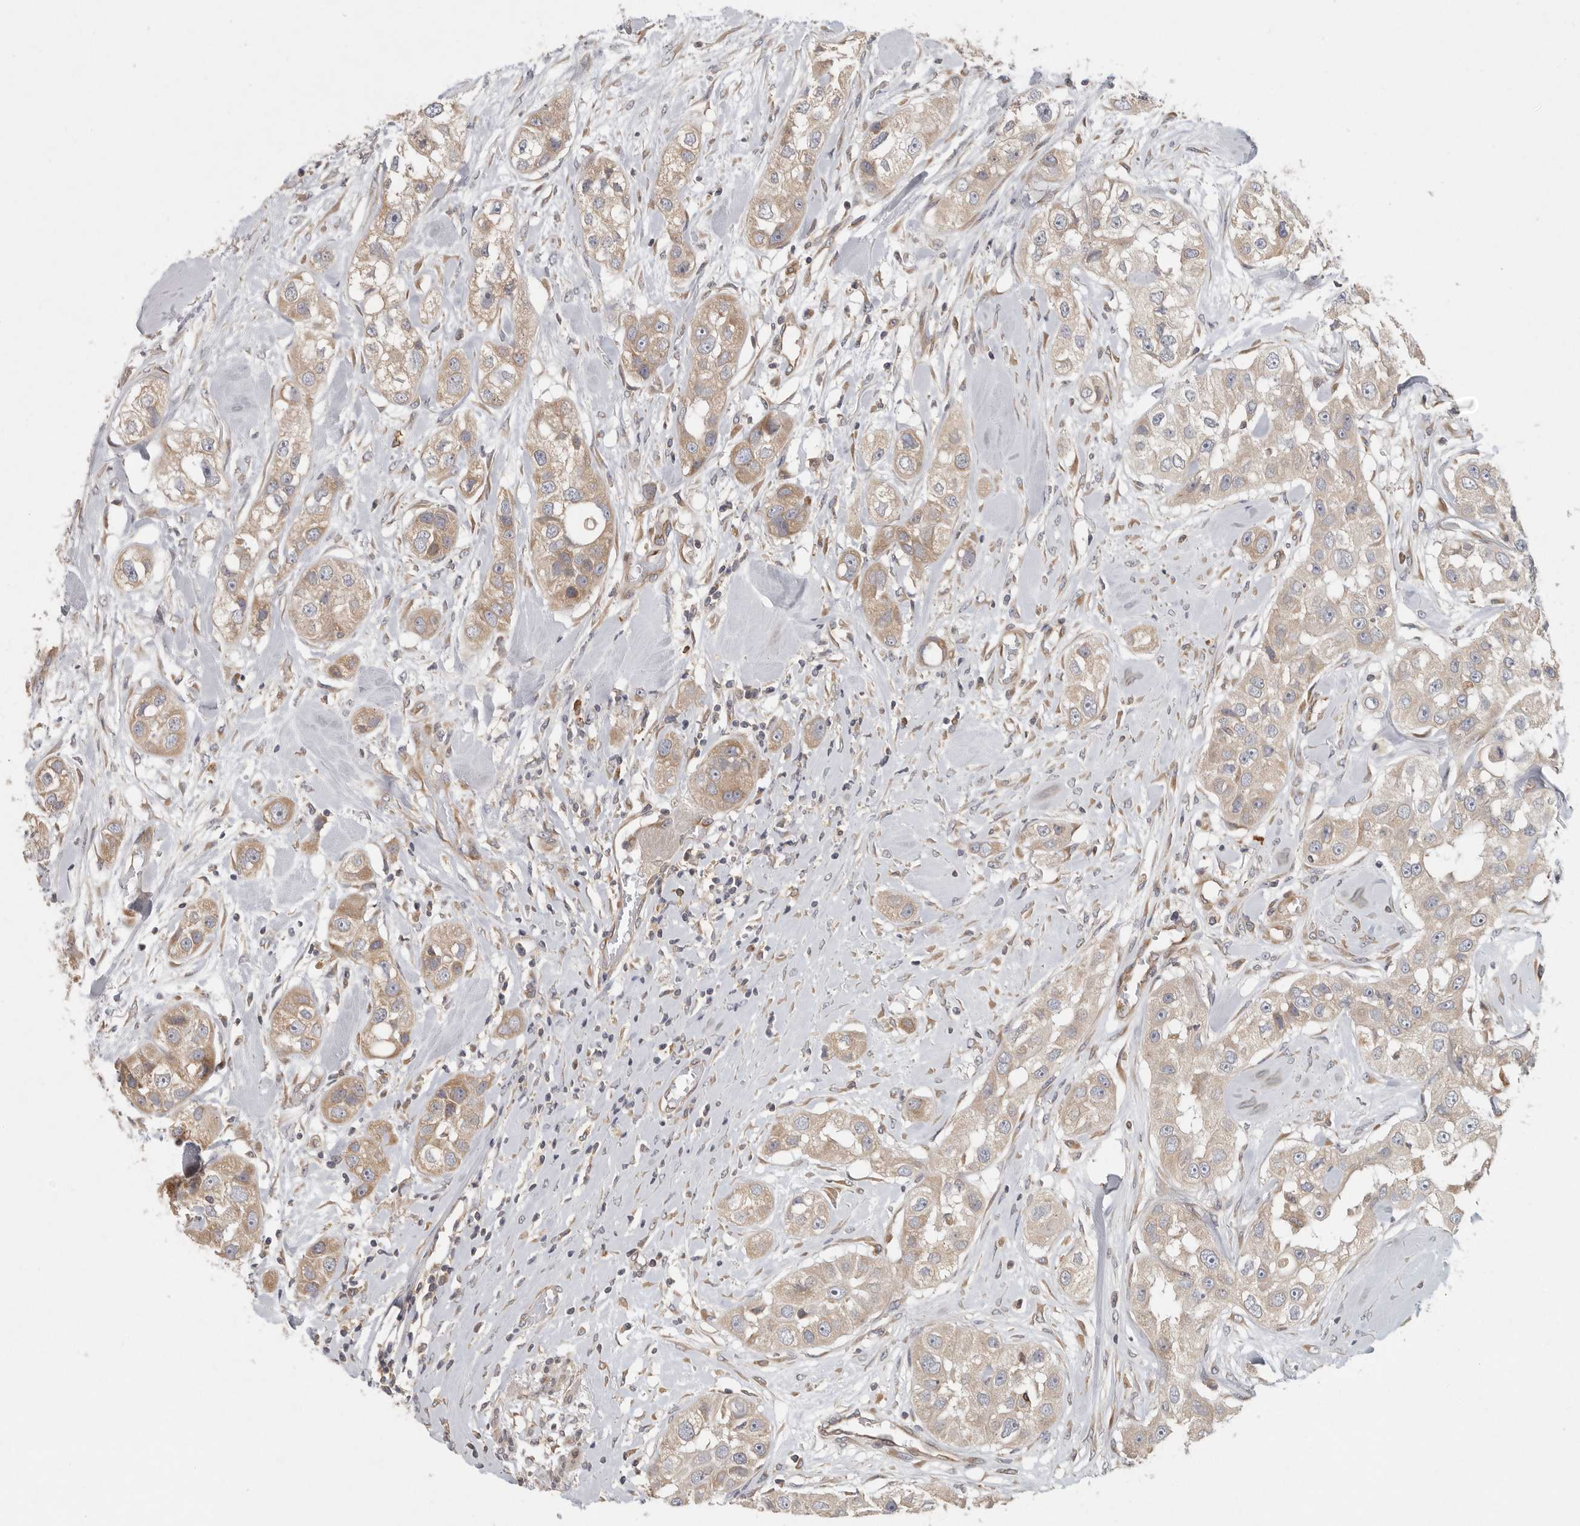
{"staining": {"intensity": "weak", "quantity": ">75%", "location": "cytoplasmic/membranous"}, "tissue": "head and neck cancer", "cell_type": "Tumor cells", "image_type": "cancer", "snomed": [{"axis": "morphology", "description": "Normal tissue, NOS"}, {"axis": "morphology", "description": "Squamous cell carcinoma, NOS"}, {"axis": "topography", "description": "Skeletal muscle"}, {"axis": "topography", "description": "Head-Neck"}], "caption": "Head and neck cancer (squamous cell carcinoma) was stained to show a protein in brown. There is low levels of weak cytoplasmic/membranous positivity in approximately >75% of tumor cells.", "gene": "BCAP29", "patient": {"sex": "male", "age": 51}}